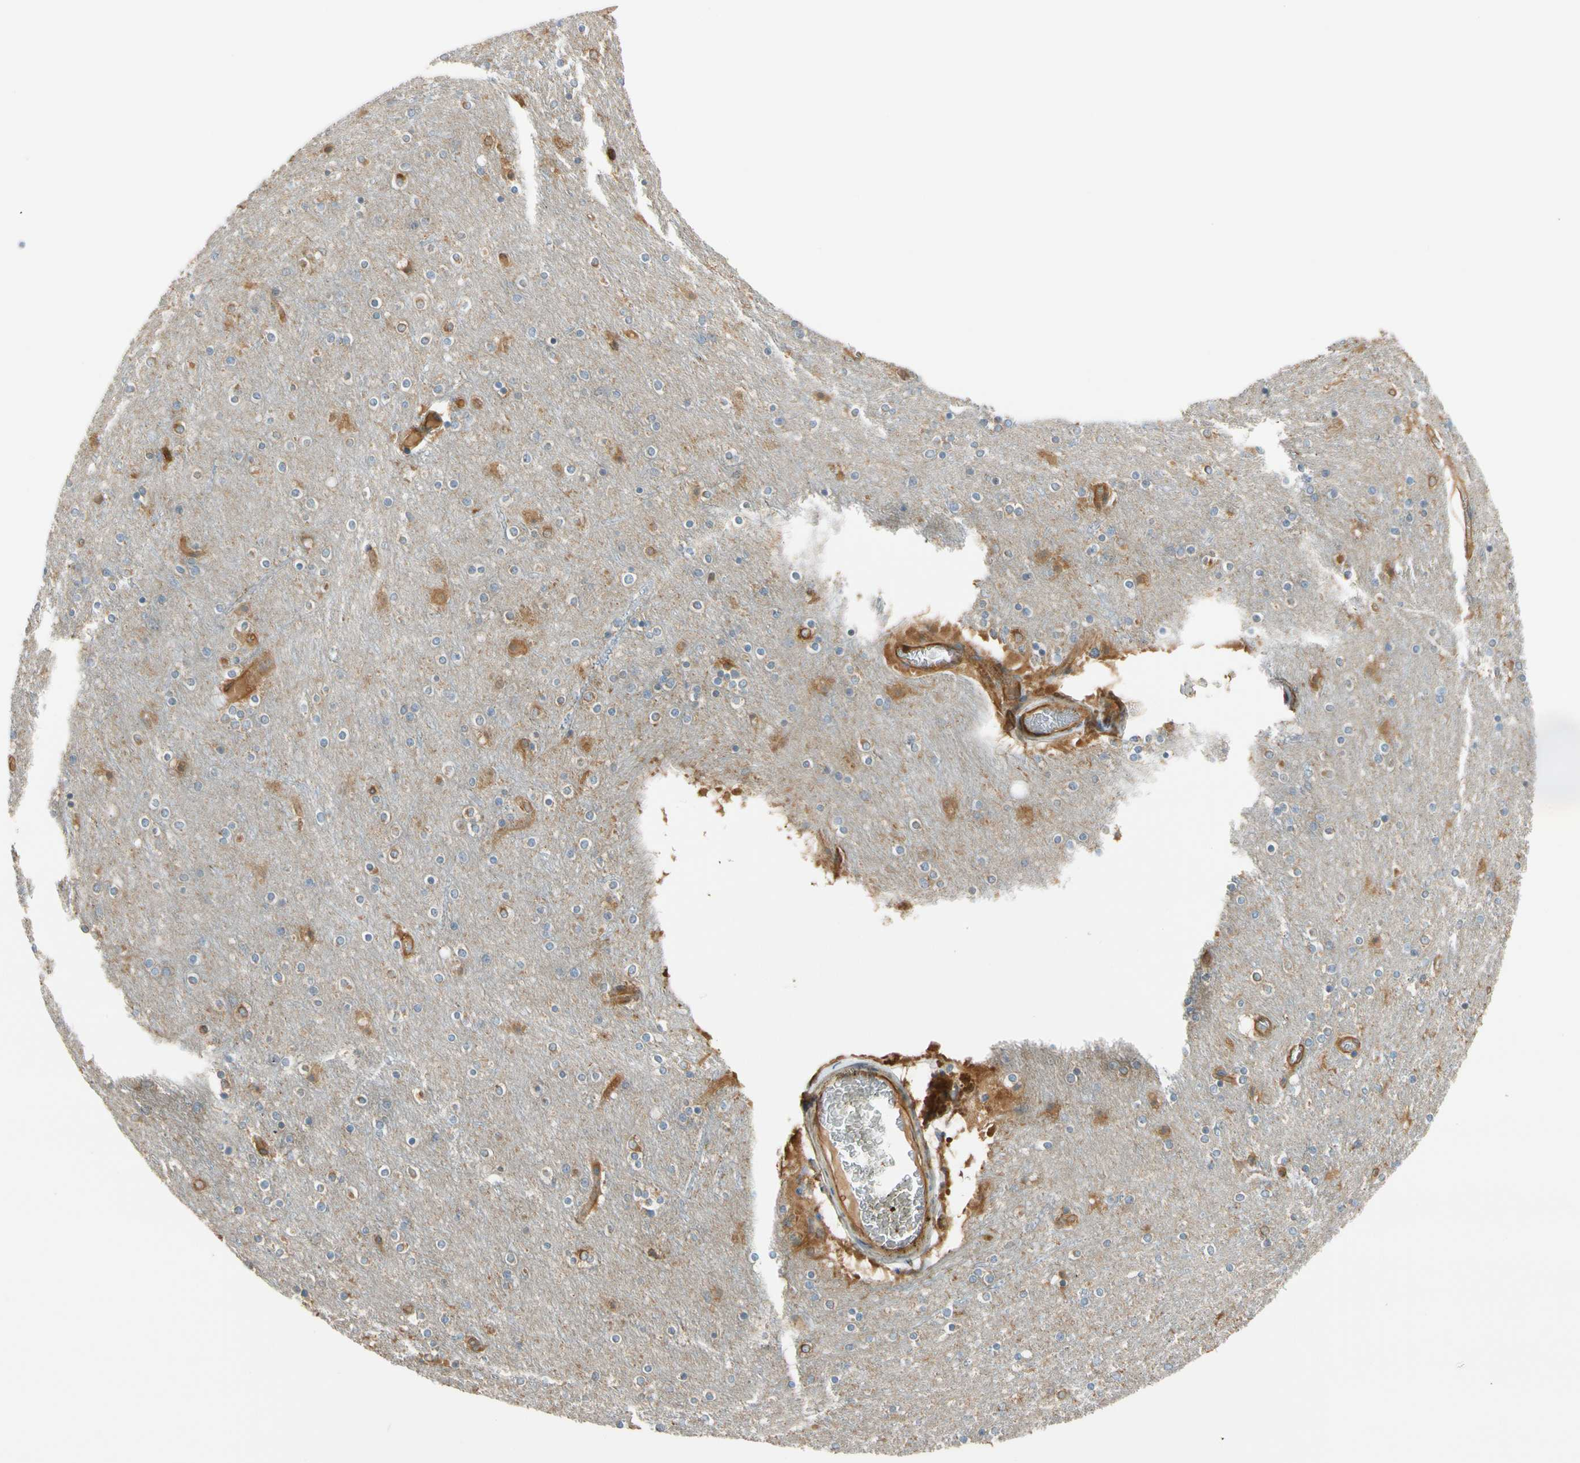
{"staining": {"intensity": "strong", "quantity": ">75%", "location": "cytoplasmic/membranous"}, "tissue": "cerebral cortex", "cell_type": "Endothelial cells", "image_type": "normal", "snomed": [{"axis": "morphology", "description": "Normal tissue, NOS"}, {"axis": "topography", "description": "Cerebral cortex"}], "caption": "Cerebral cortex stained with immunohistochemistry (IHC) exhibits strong cytoplasmic/membranous expression in about >75% of endothelial cells.", "gene": "PARP14", "patient": {"sex": "female", "age": 54}}